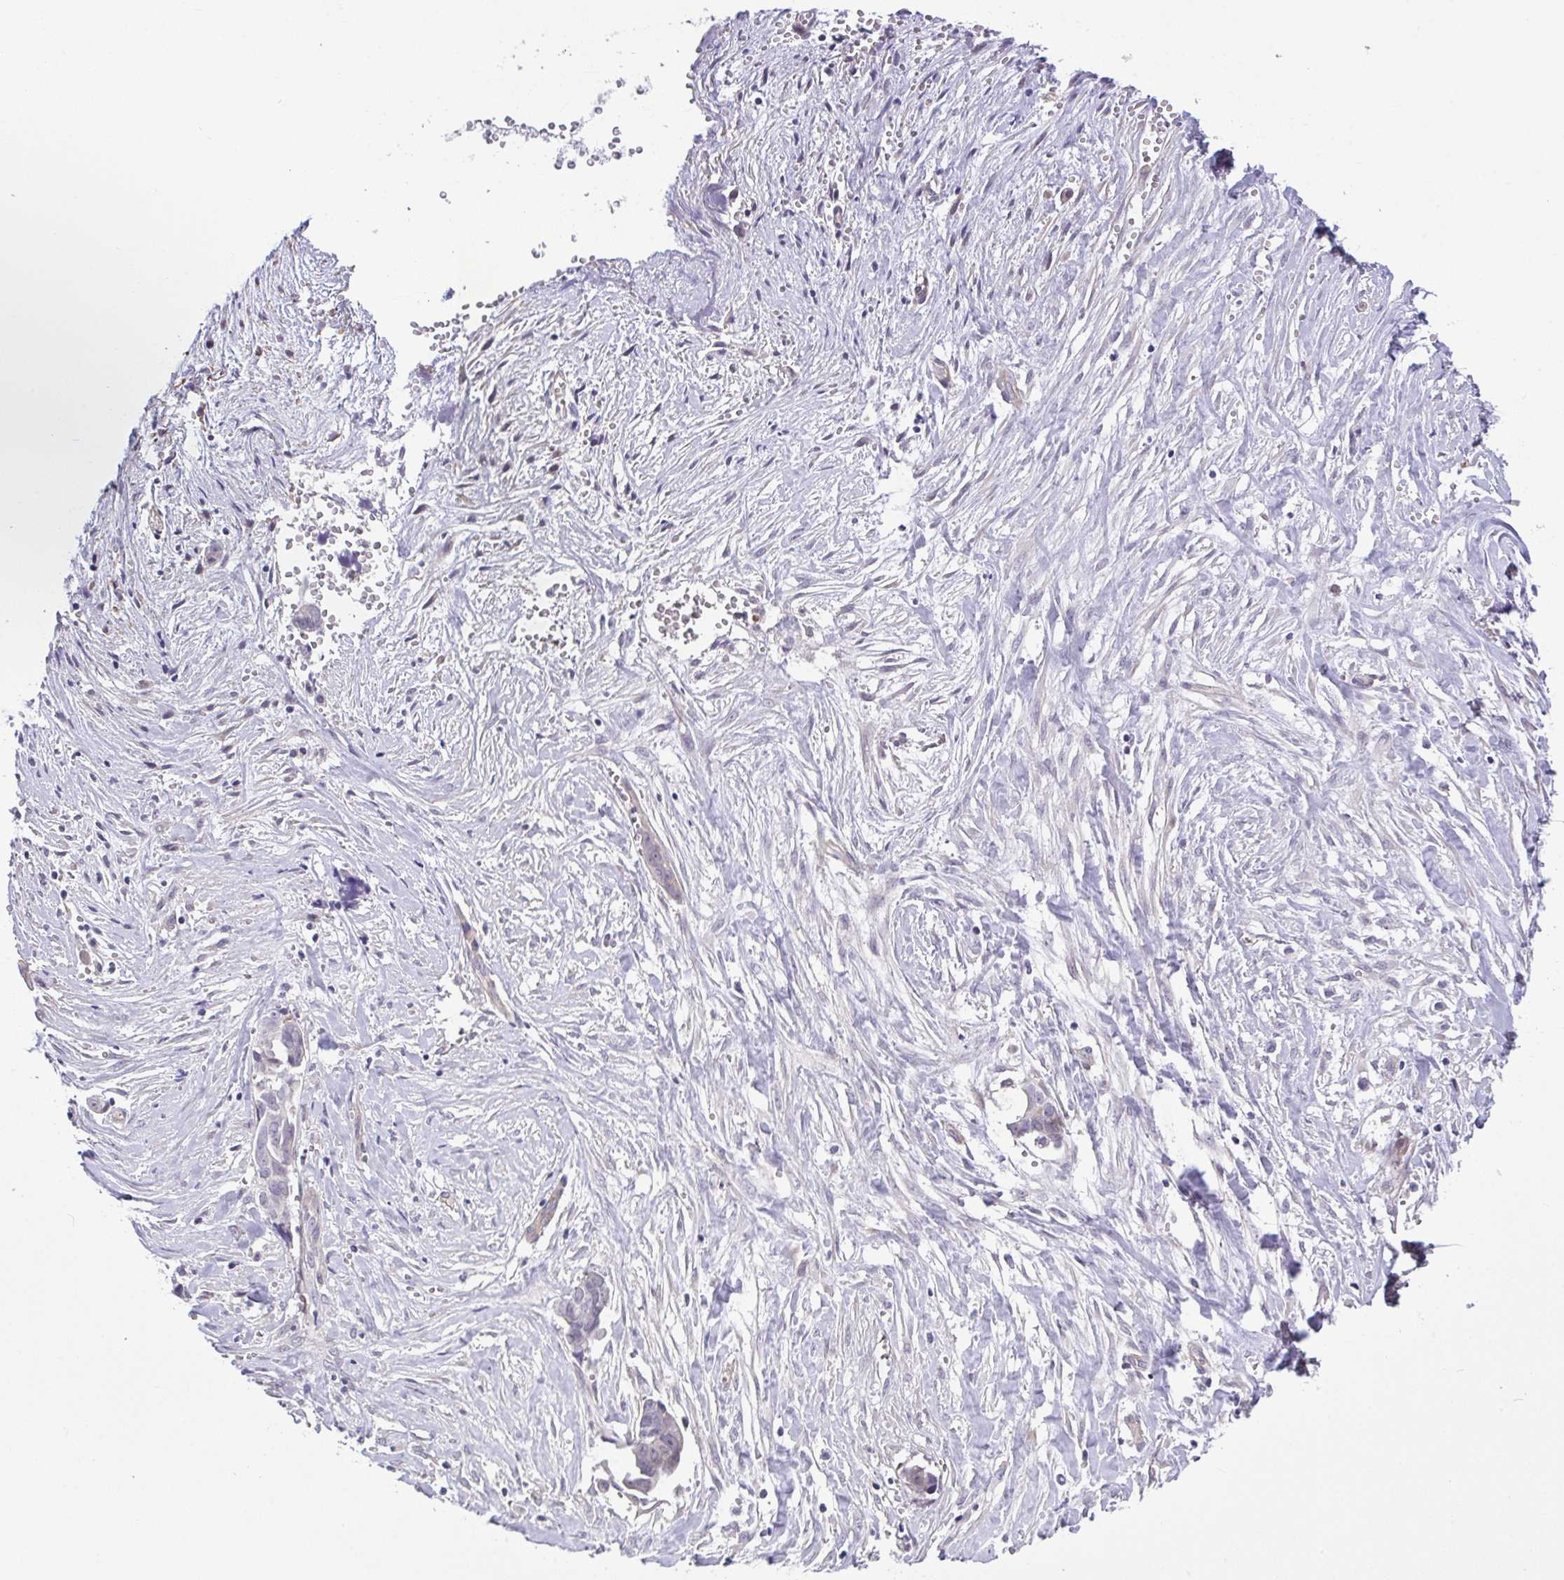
{"staining": {"intensity": "negative", "quantity": "none", "location": "none"}, "tissue": "ovarian cancer", "cell_type": "Tumor cells", "image_type": "cancer", "snomed": [{"axis": "morphology", "description": "Cystadenocarcinoma, serous, NOS"}, {"axis": "topography", "description": "Ovary"}], "caption": "Micrograph shows no significant protein staining in tumor cells of ovarian cancer.", "gene": "RHOXF1", "patient": {"sex": "female", "age": 59}}